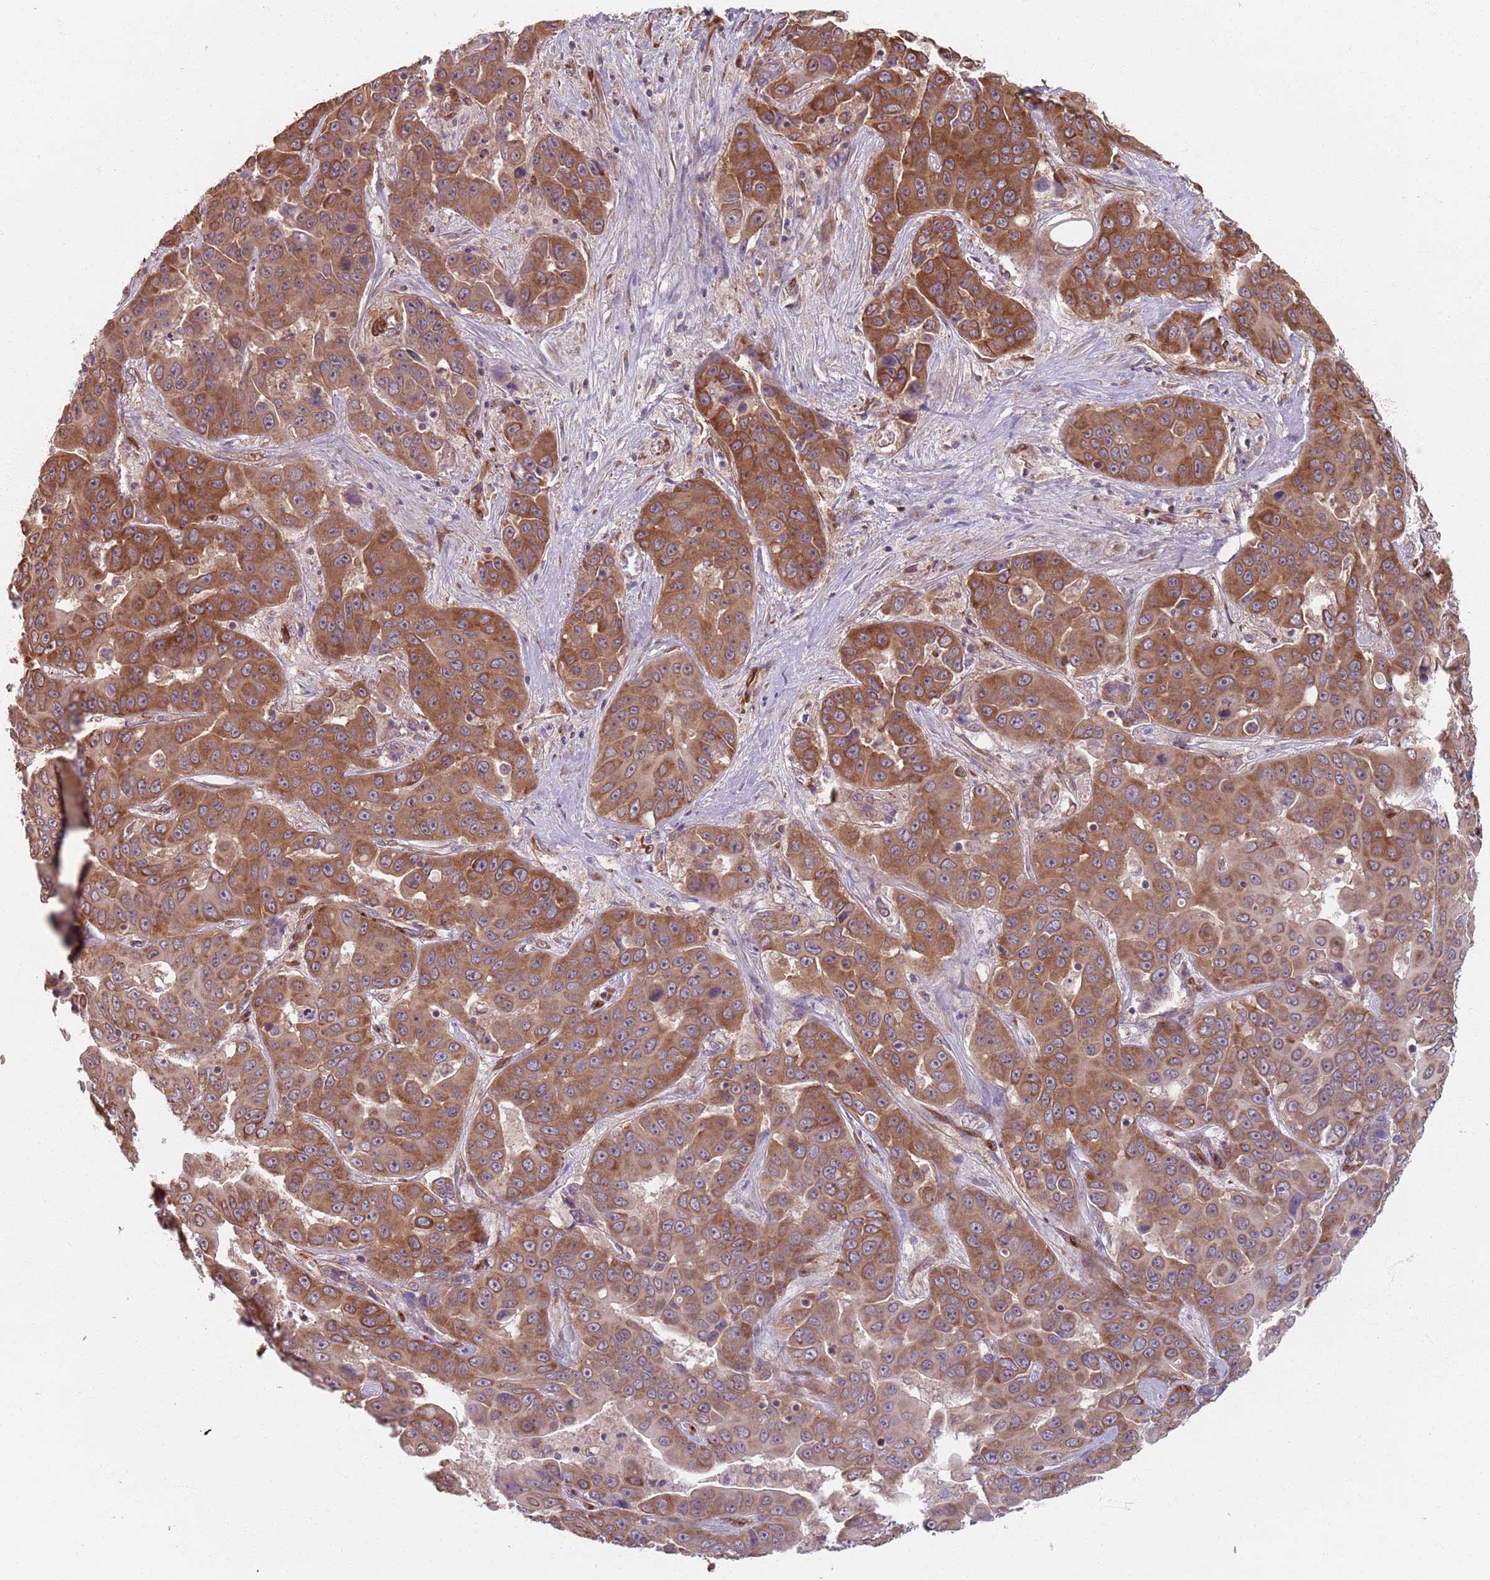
{"staining": {"intensity": "strong", "quantity": ">75%", "location": "cytoplasmic/membranous"}, "tissue": "liver cancer", "cell_type": "Tumor cells", "image_type": "cancer", "snomed": [{"axis": "morphology", "description": "Cholangiocarcinoma"}, {"axis": "topography", "description": "Liver"}], "caption": "Immunohistochemical staining of liver cancer (cholangiocarcinoma) reveals high levels of strong cytoplasmic/membranous protein expression in approximately >75% of tumor cells.", "gene": "NOTCH3", "patient": {"sex": "female", "age": 52}}